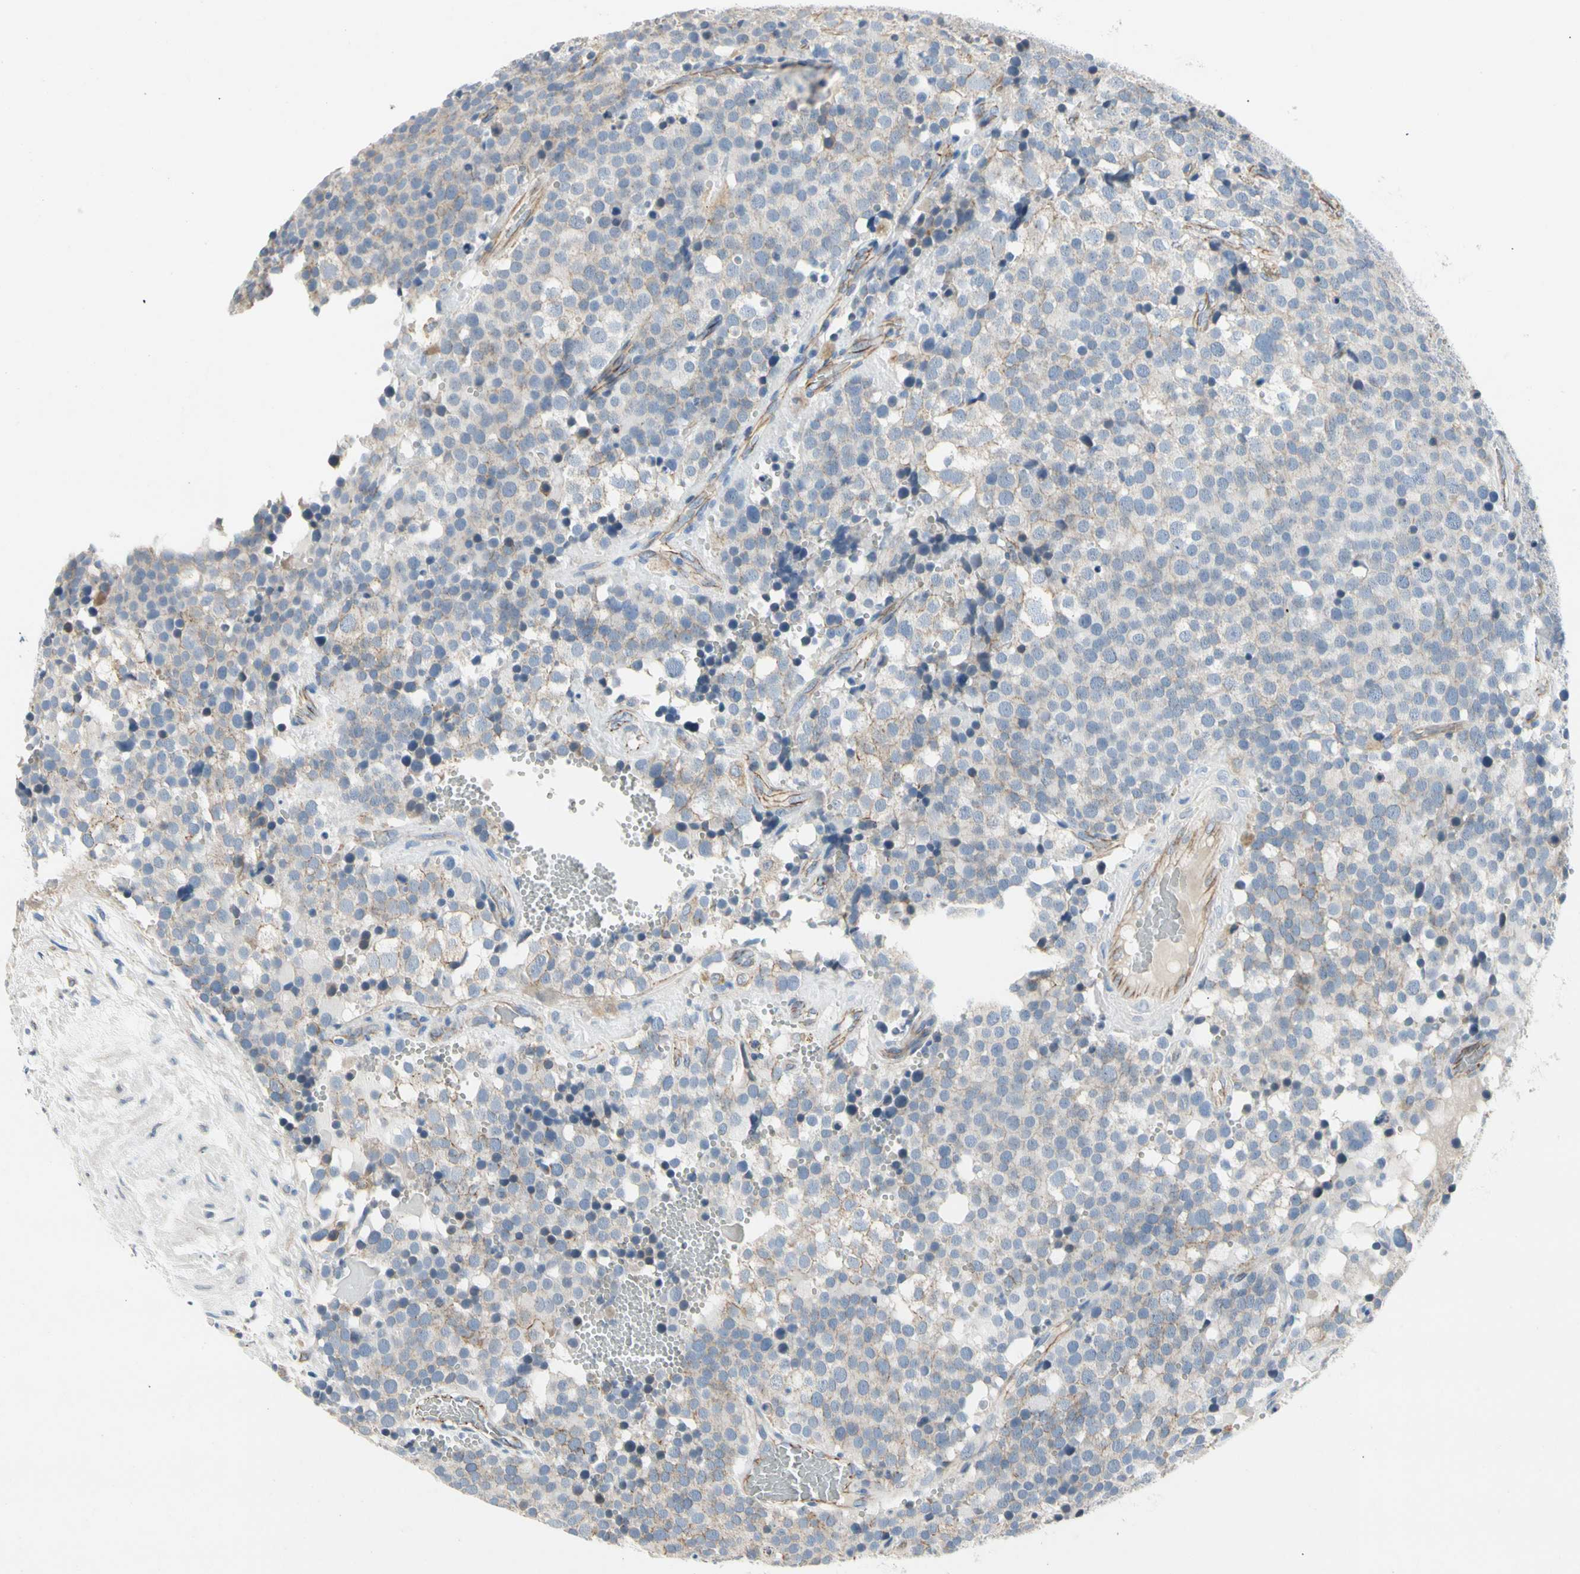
{"staining": {"intensity": "negative", "quantity": "none", "location": "none"}, "tissue": "testis cancer", "cell_type": "Tumor cells", "image_type": "cancer", "snomed": [{"axis": "morphology", "description": "Seminoma, NOS"}, {"axis": "topography", "description": "Testis"}], "caption": "IHC photomicrograph of human testis cancer stained for a protein (brown), which demonstrates no positivity in tumor cells.", "gene": "LGR6", "patient": {"sex": "male", "age": 71}}